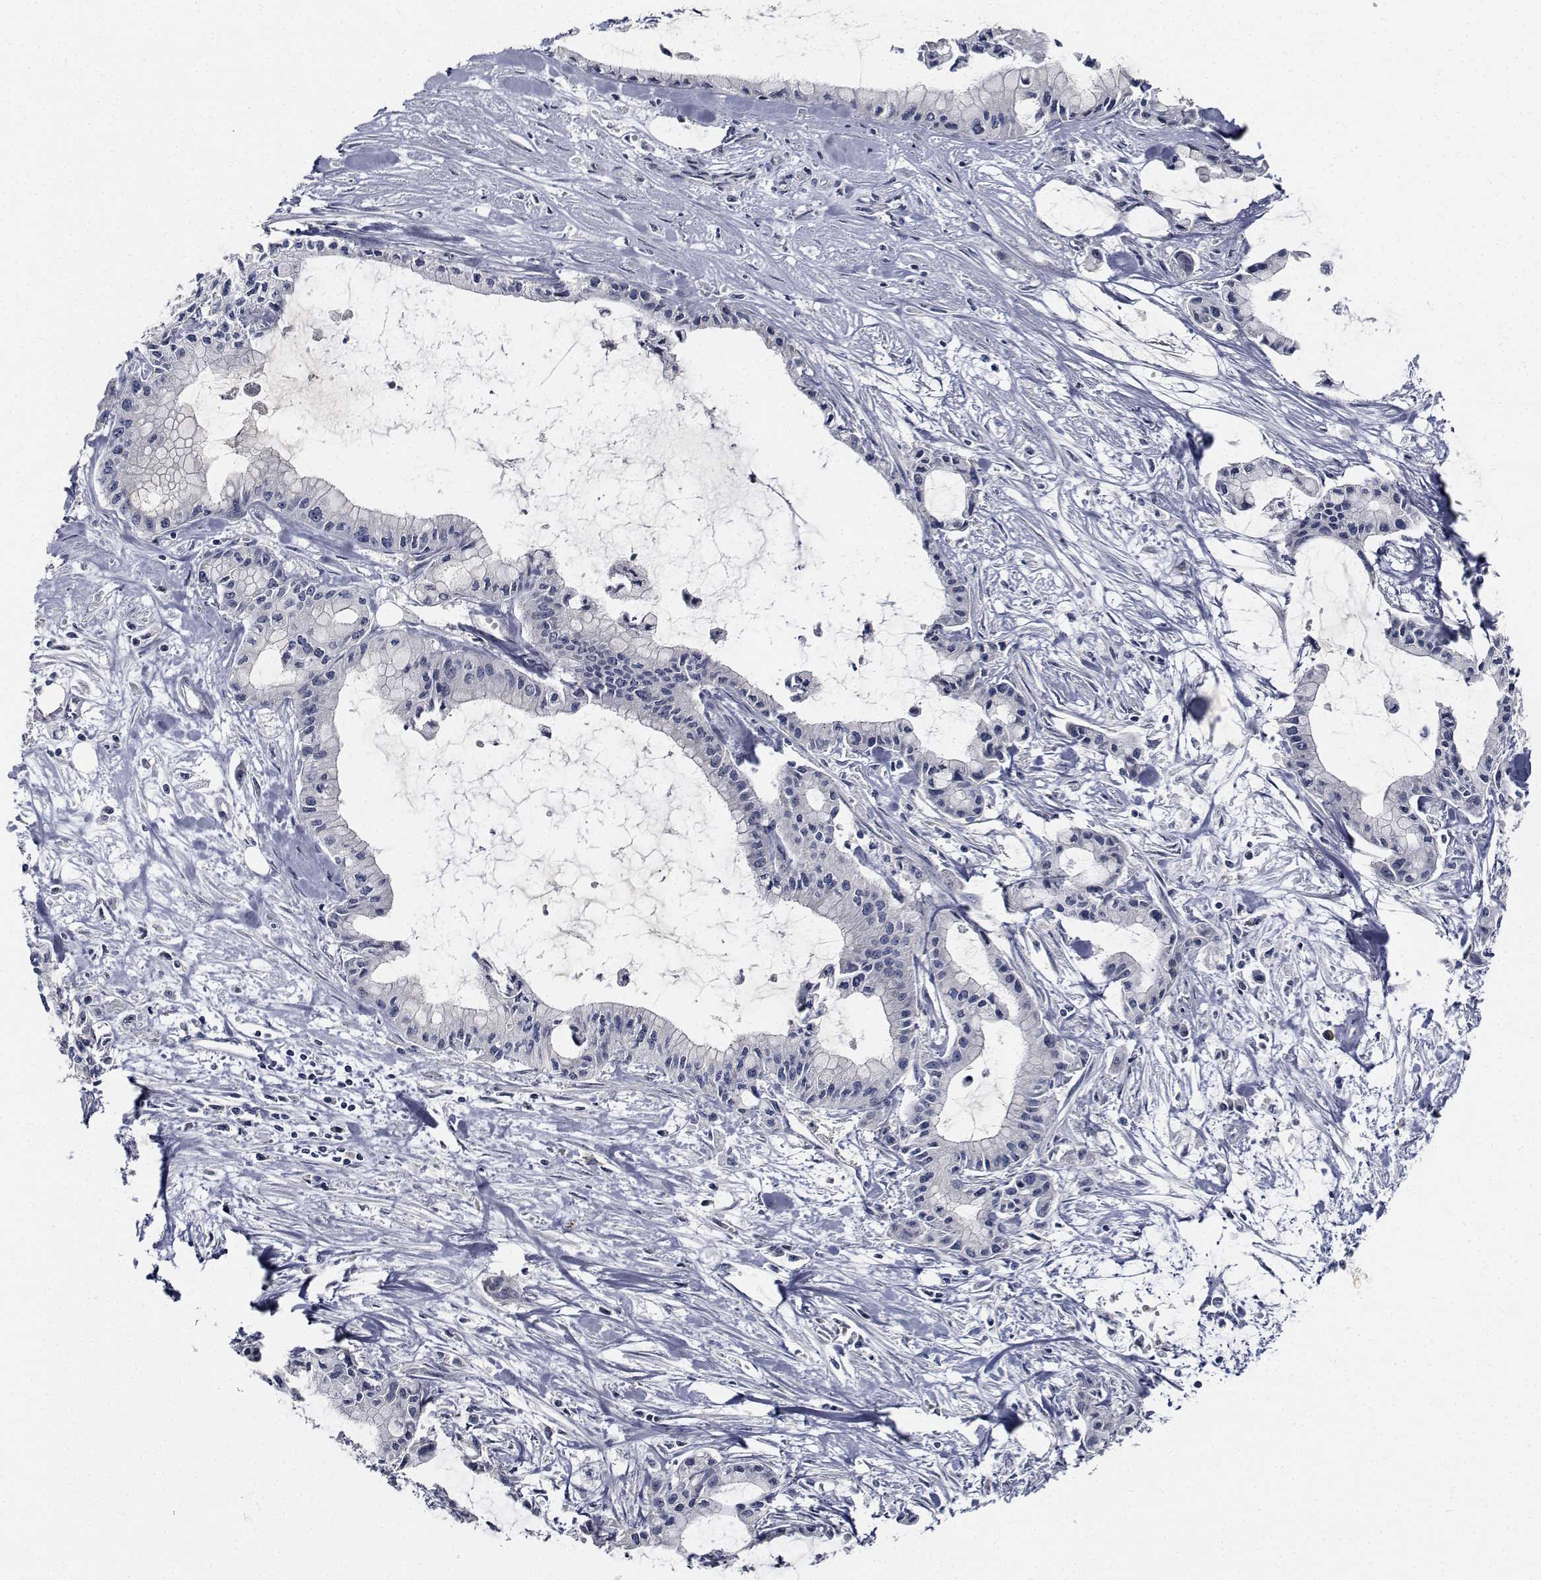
{"staining": {"intensity": "negative", "quantity": "none", "location": "none"}, "tissue": "pancreatic cancer", "cell_type": "Tumor cells", "image_type": "cancer", "snomed": [{"axis": "morphology", "description": "Adenocarcinoma, NOS"}, {"axis": "topography", "description": "Pancreas"}], "caption": "DAB immunohistochemical staining of adenocarcinoma (pancreatic) displays no significant expression in tumor cells.", "gene": "NVL", "patient": {"sex": "male", "age": 48}}